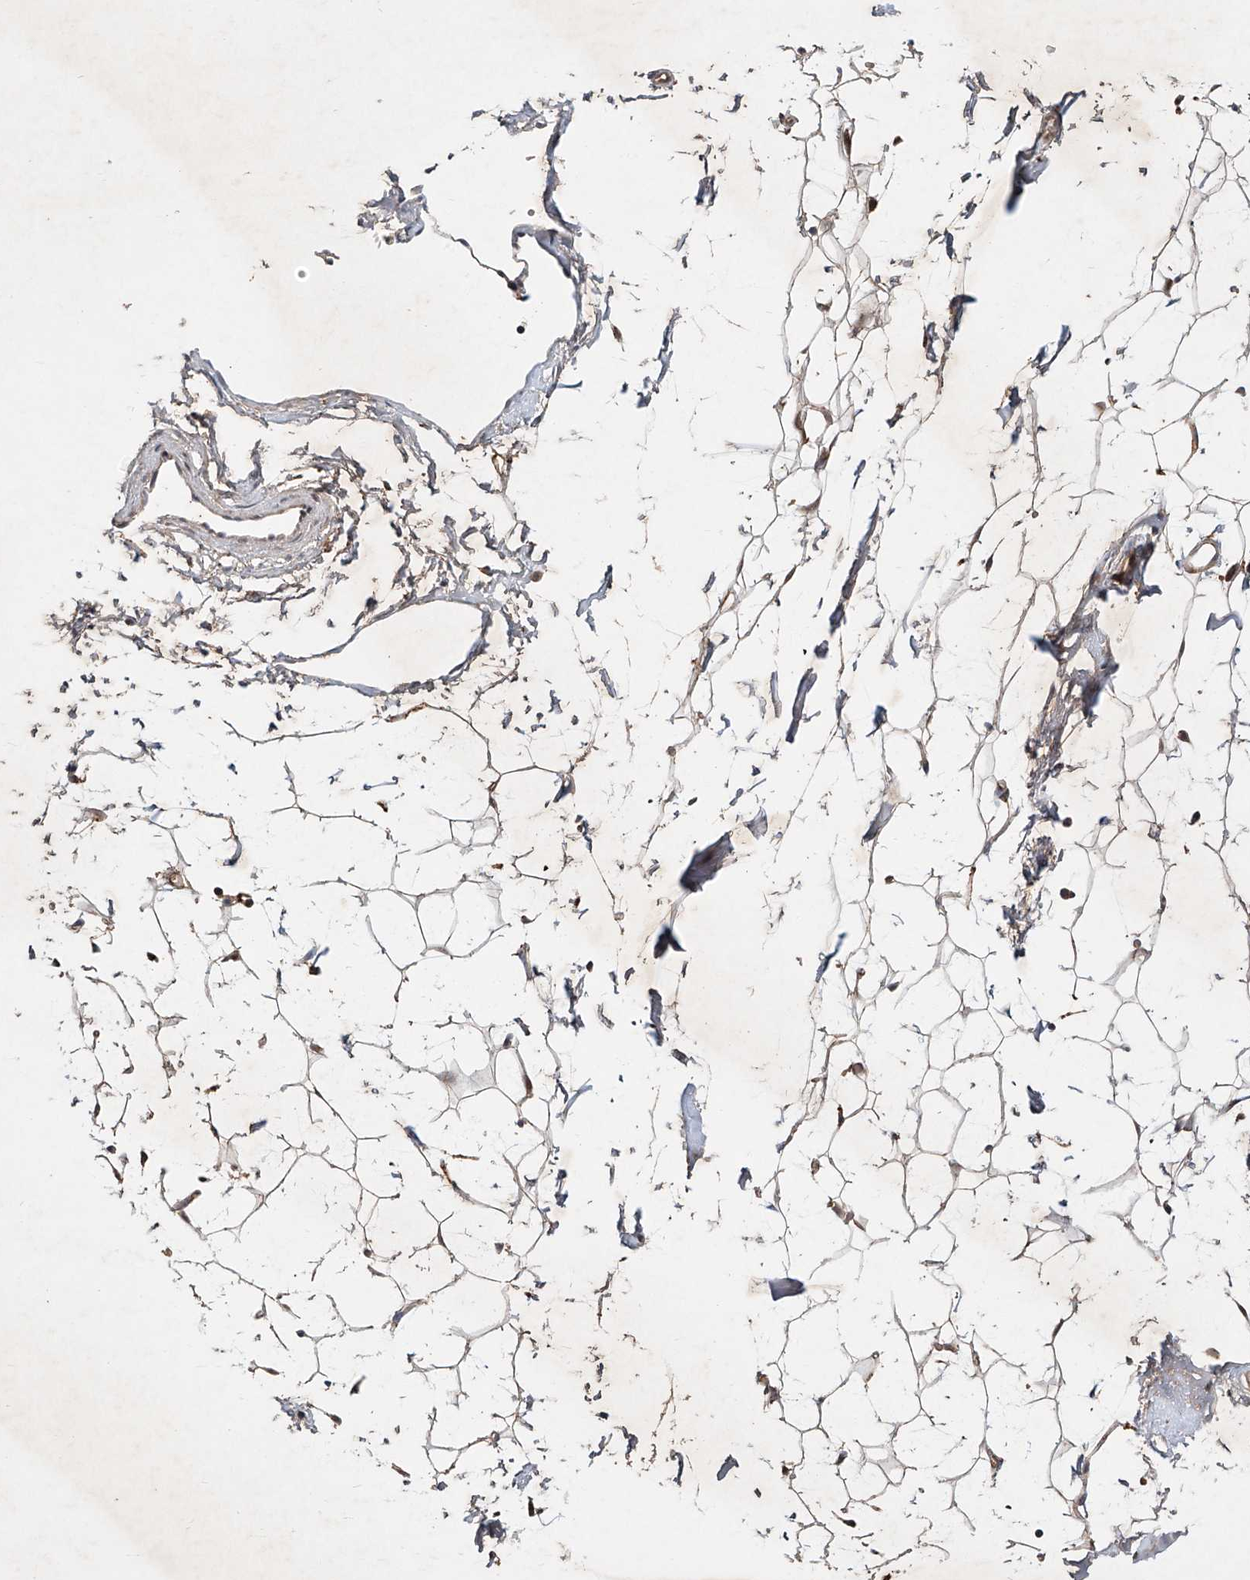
{"staining": {"intensity": "negative", "quantity": "none", "location": "none"}, "tissue": "adipose tissue", "cell_type": "Adipocytes", "image_type": "normal", "snomed": [{"axis": "morphology", "description": "Normal tissue, NOS"}, {"axis": "topography", "description": "Breast"}], "caption": "This is an immunohistochemistry histopathology image of unremarkable human adipose tissue. There is no positivity in adipocytes.", "gene": "IER5", "patient": {"sex": "female", "age": 23}}